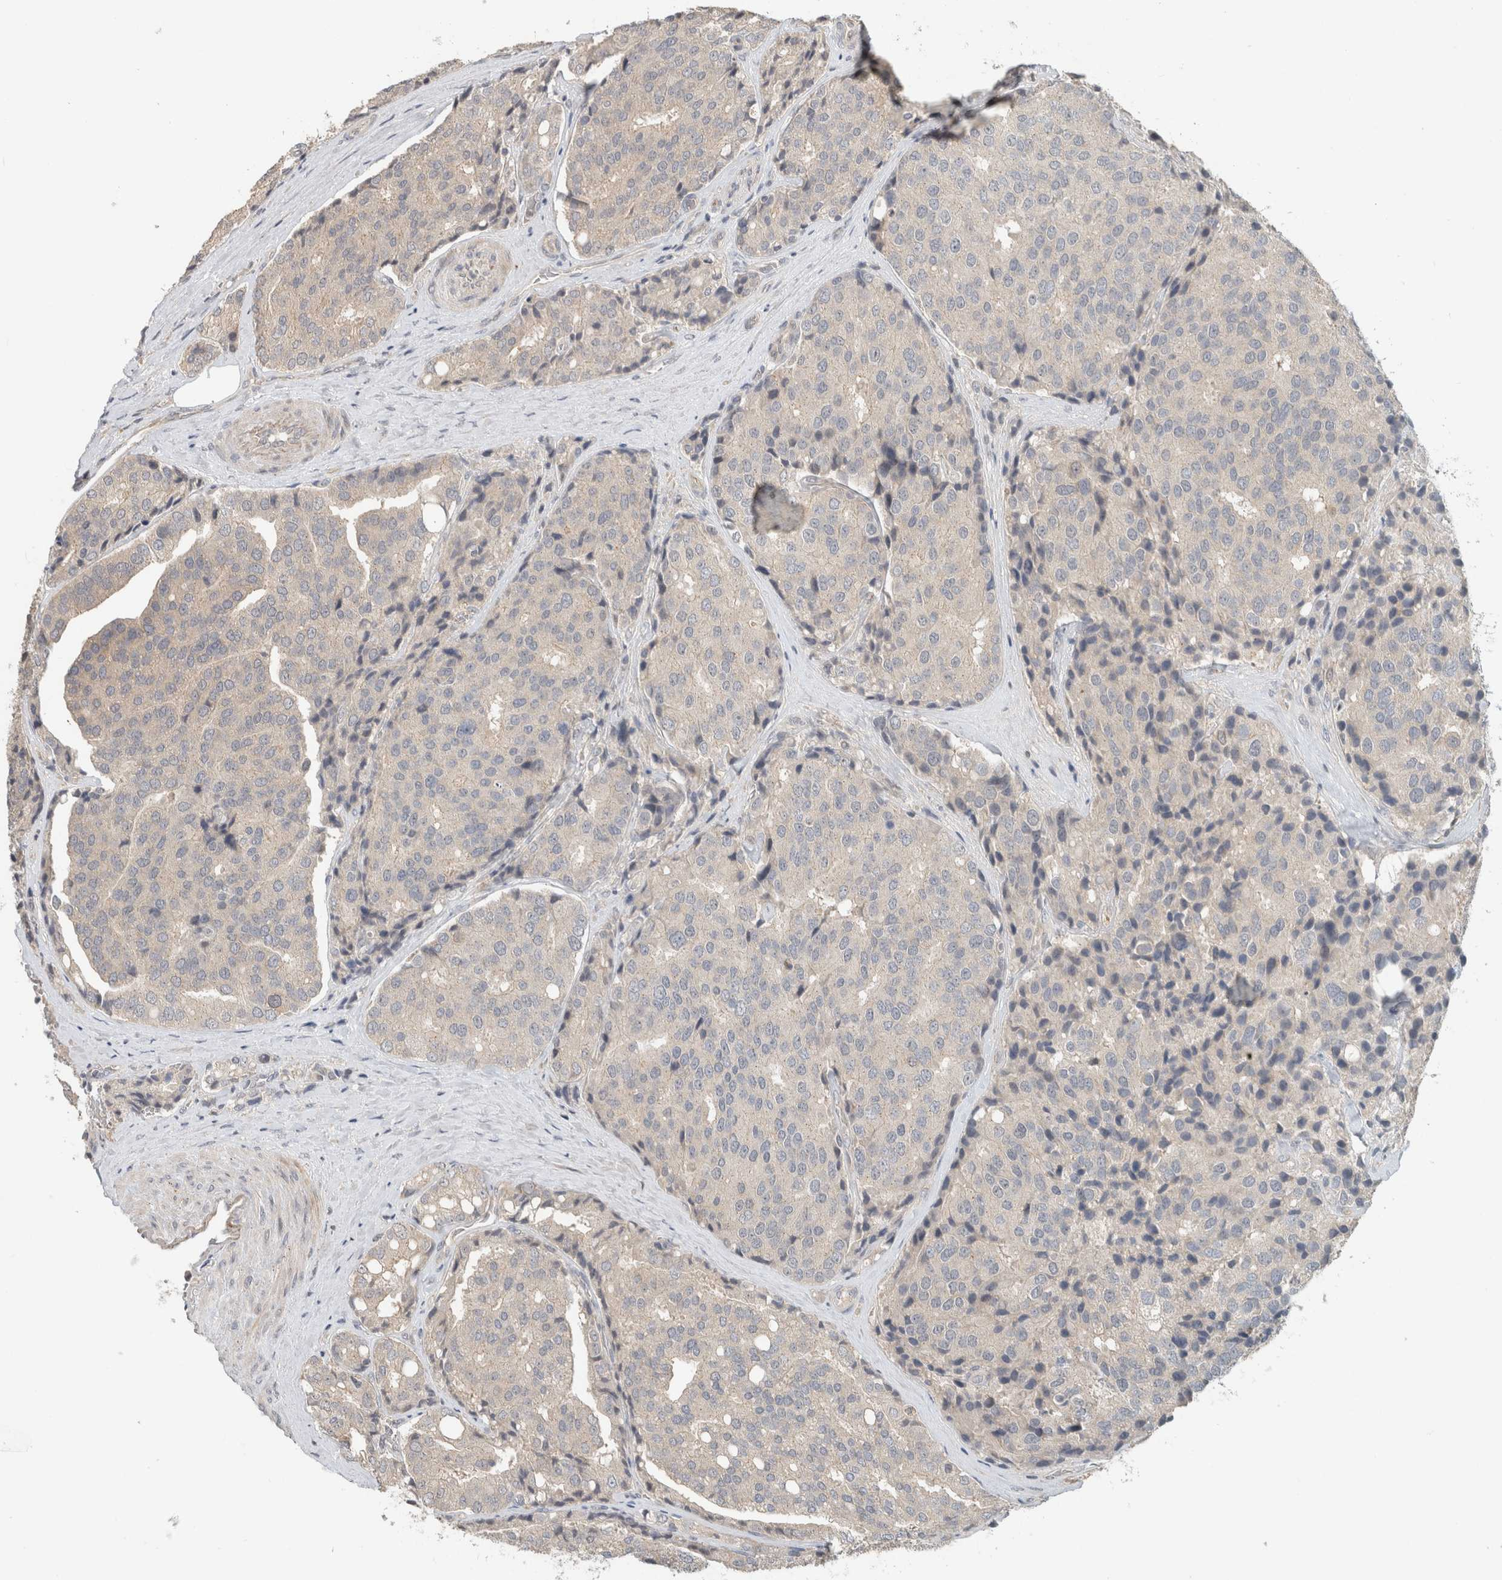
{"staining": {"intensity": "negative", "quantity": "none", "location": "none"}, "tissue": "prostate cancer", "cell_type": "Tumor cells", "image_type": "cancer", "snomed": [{"axis": "morphology", "description": "Adenocarcinoma, High grade"}, {"axis": "topography", "description": "Prostate"}], "caption": "Tumor cells are negative for brown protein staining in prostate cancer (adenocarcinoma (high-grade)).", "gene": "ERCC6L2", "patient": {"sex": "male", "age": 50}}